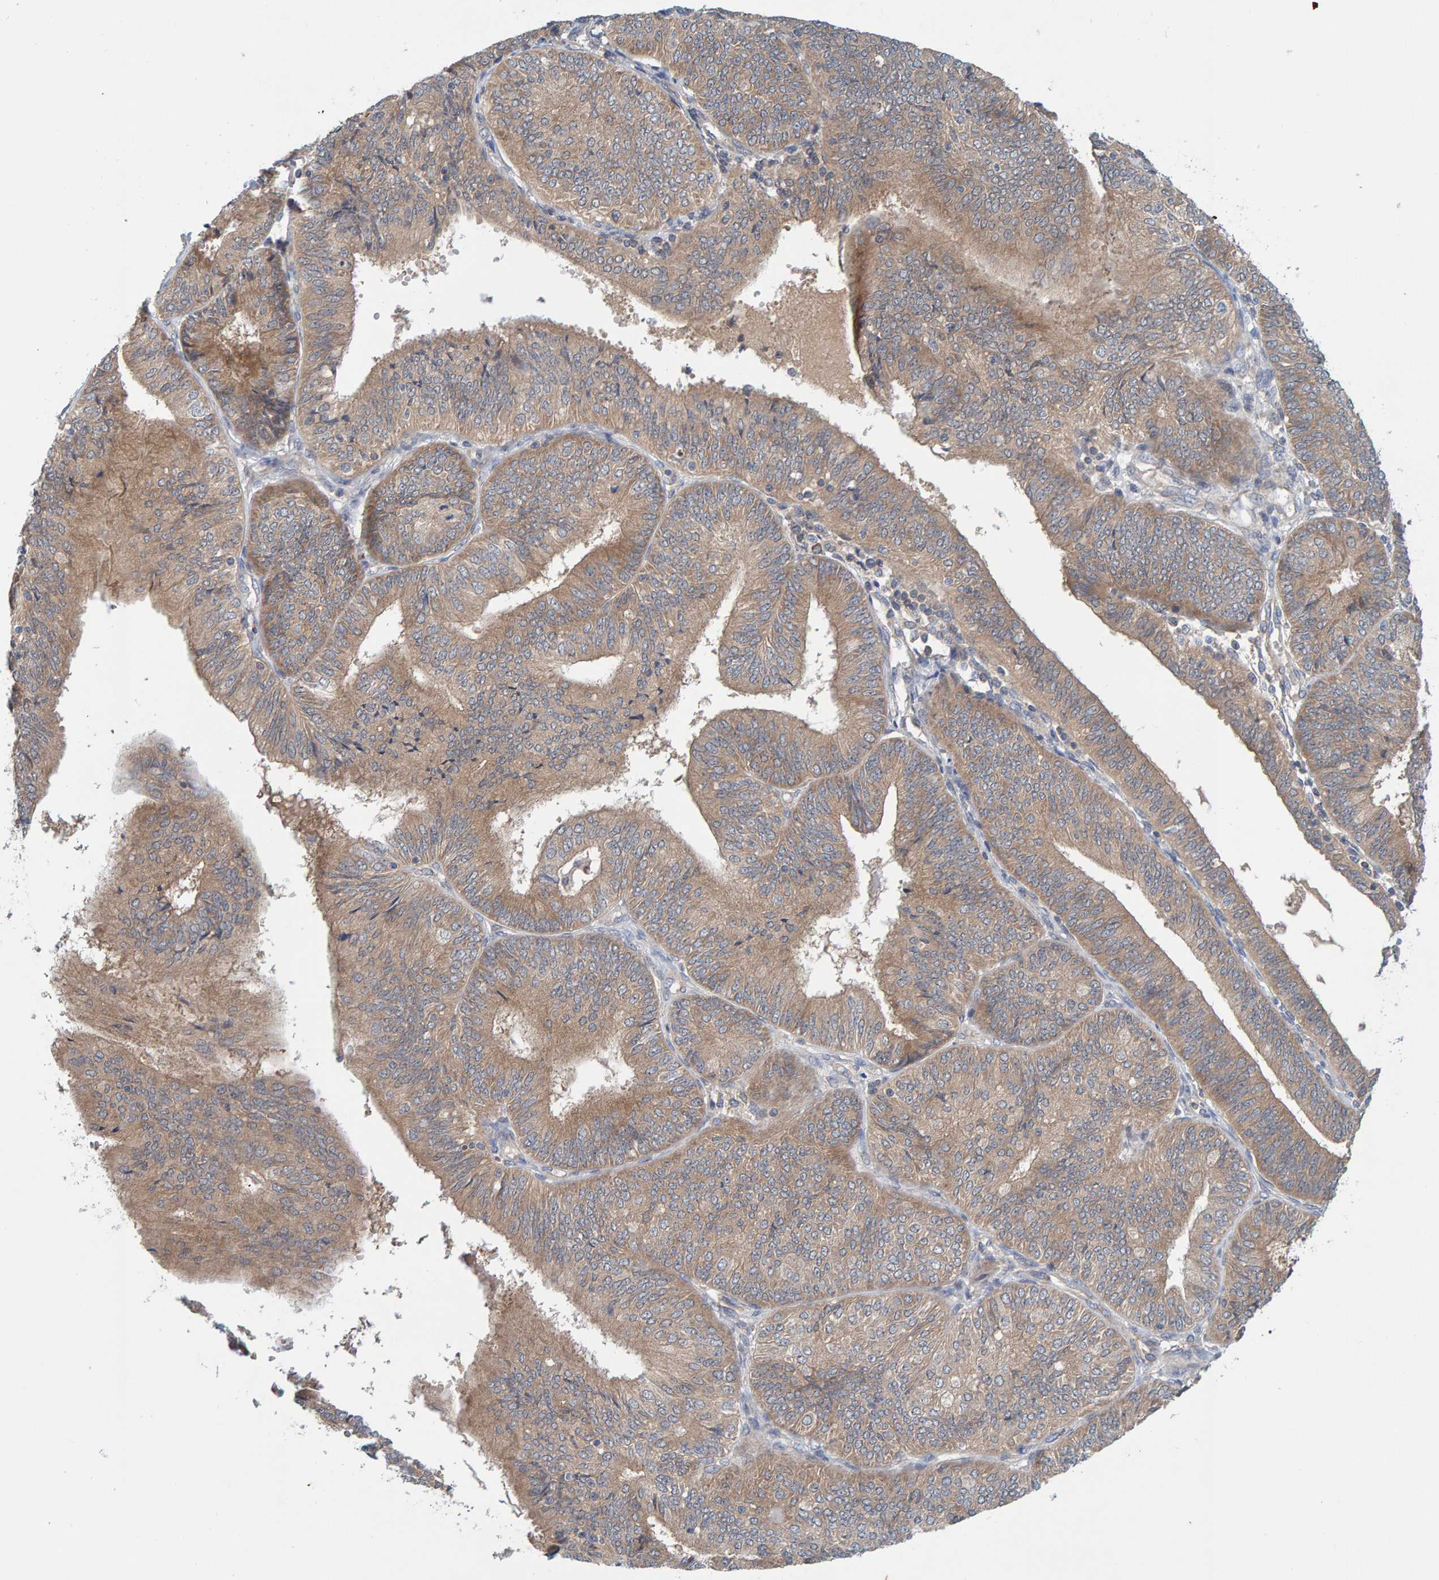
{"staining": {"intensity": "weak", "quantity": ">75%", "location": "cytoplasmic/membranous"}, "tissue": "endometrial cancer", "cell_type": "Tumor cells", "image_type": "cancer", "snomed": [{"axis": "morphology", "description": "Adenocarcinoma, NOS"}, {"axis": "topography", "description": "Endometrium"}], "caption": "Endometrial cancer (adenocarcinoma) stained for a protein displays weak cytoplasmic/membranous positivity in tumor cells.", "gene": "TATDN1", "patient": {"sex": "female", "age": 58}}